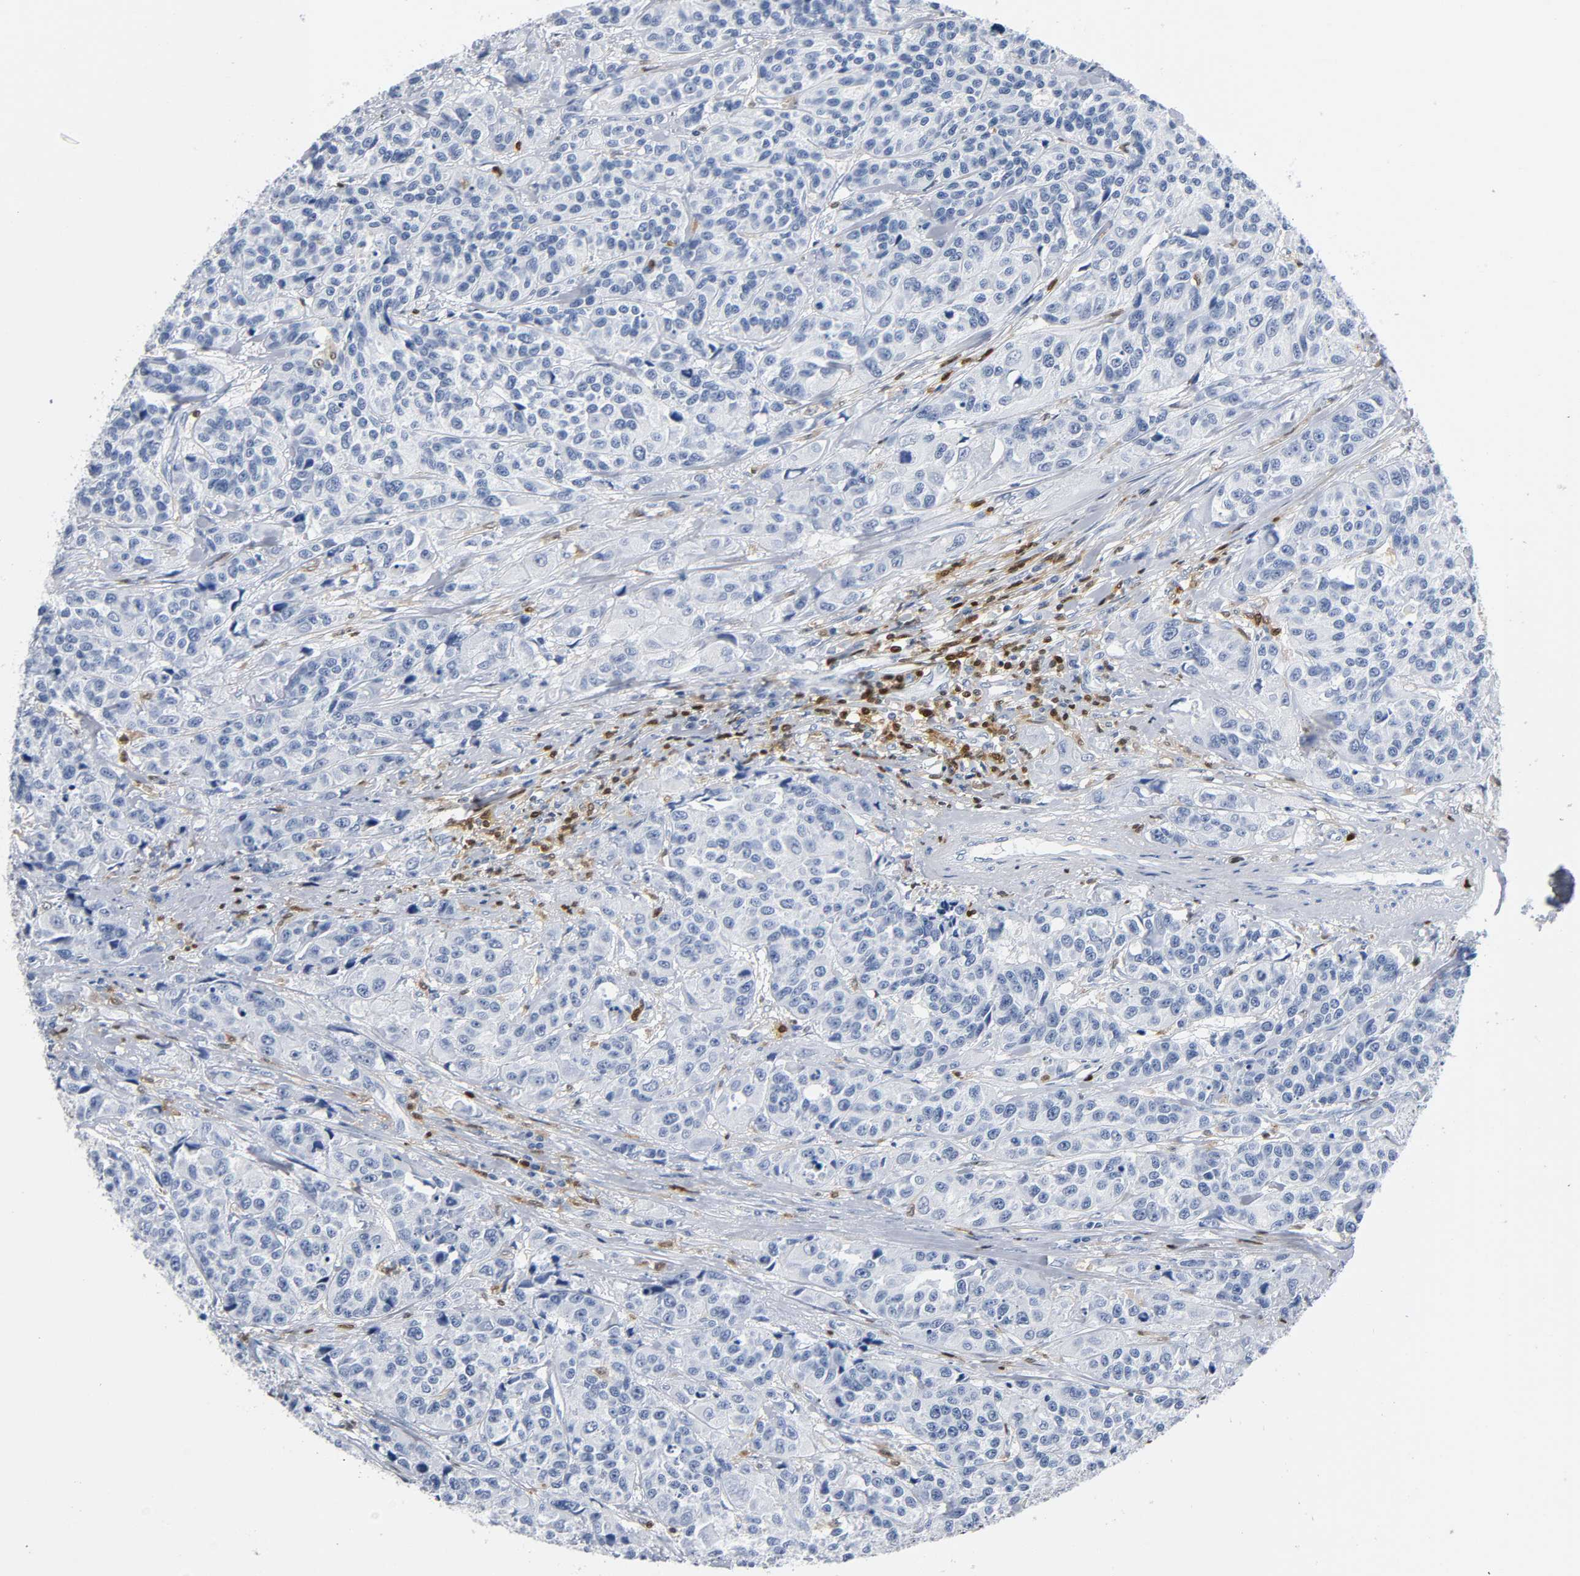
{"staining": {"intensity": "negative", "quantity": "none", "location": "none"}, "tissue": "urothelial cancer", "cell_type": "Tumor cells", "image_type": "cancer", "snomed": [{"axis": "morphology", "description": "Urothelial carcinoma, High grade"}, {"axis": "topography", "description": "Urinary bladder"}], "caption": "Urothelial cancer stained for a protein using IHC reveals no expression tumor cells.", "gene": "DOK2", "patient": {"sex": "female", "age": 81}}